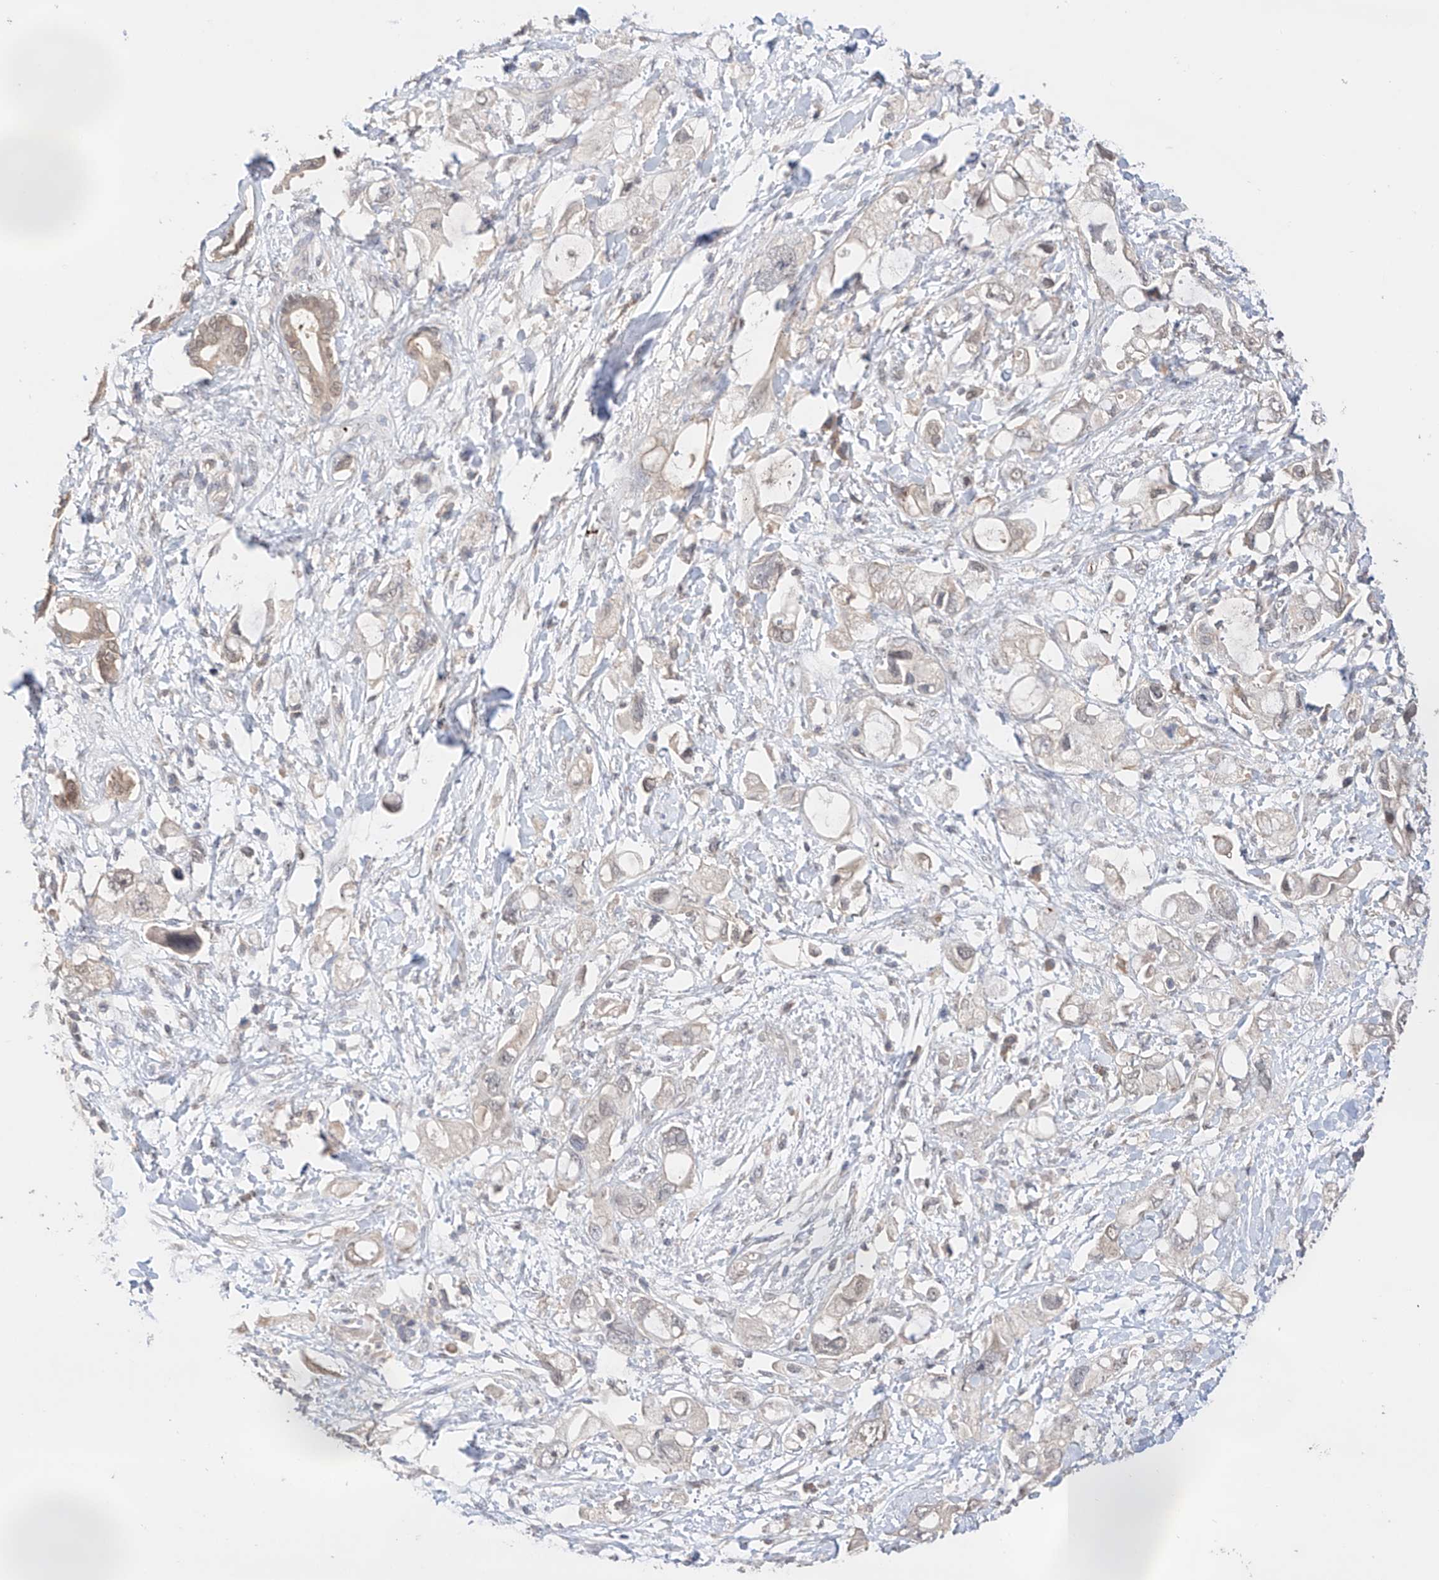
{"staining": {"intensity": "negative", "quantity": "none", "location": "none"}, "tissue": "pancreatic cancer", "cell_type": "Tumor cells", "image_type": "cancer", "snomed": [{"axis": "morphology", "description": "Adenocarcinoma, NOS"}, {"axis": "topography", "description": "Pancreas"}], "caption": "Micrograph shows no protein positivity in tumor cells of adenocarcinoma (pancreatic) tissue.", "gene": "ZFHX2", "patient": {"sex": "female", "age": 56}}